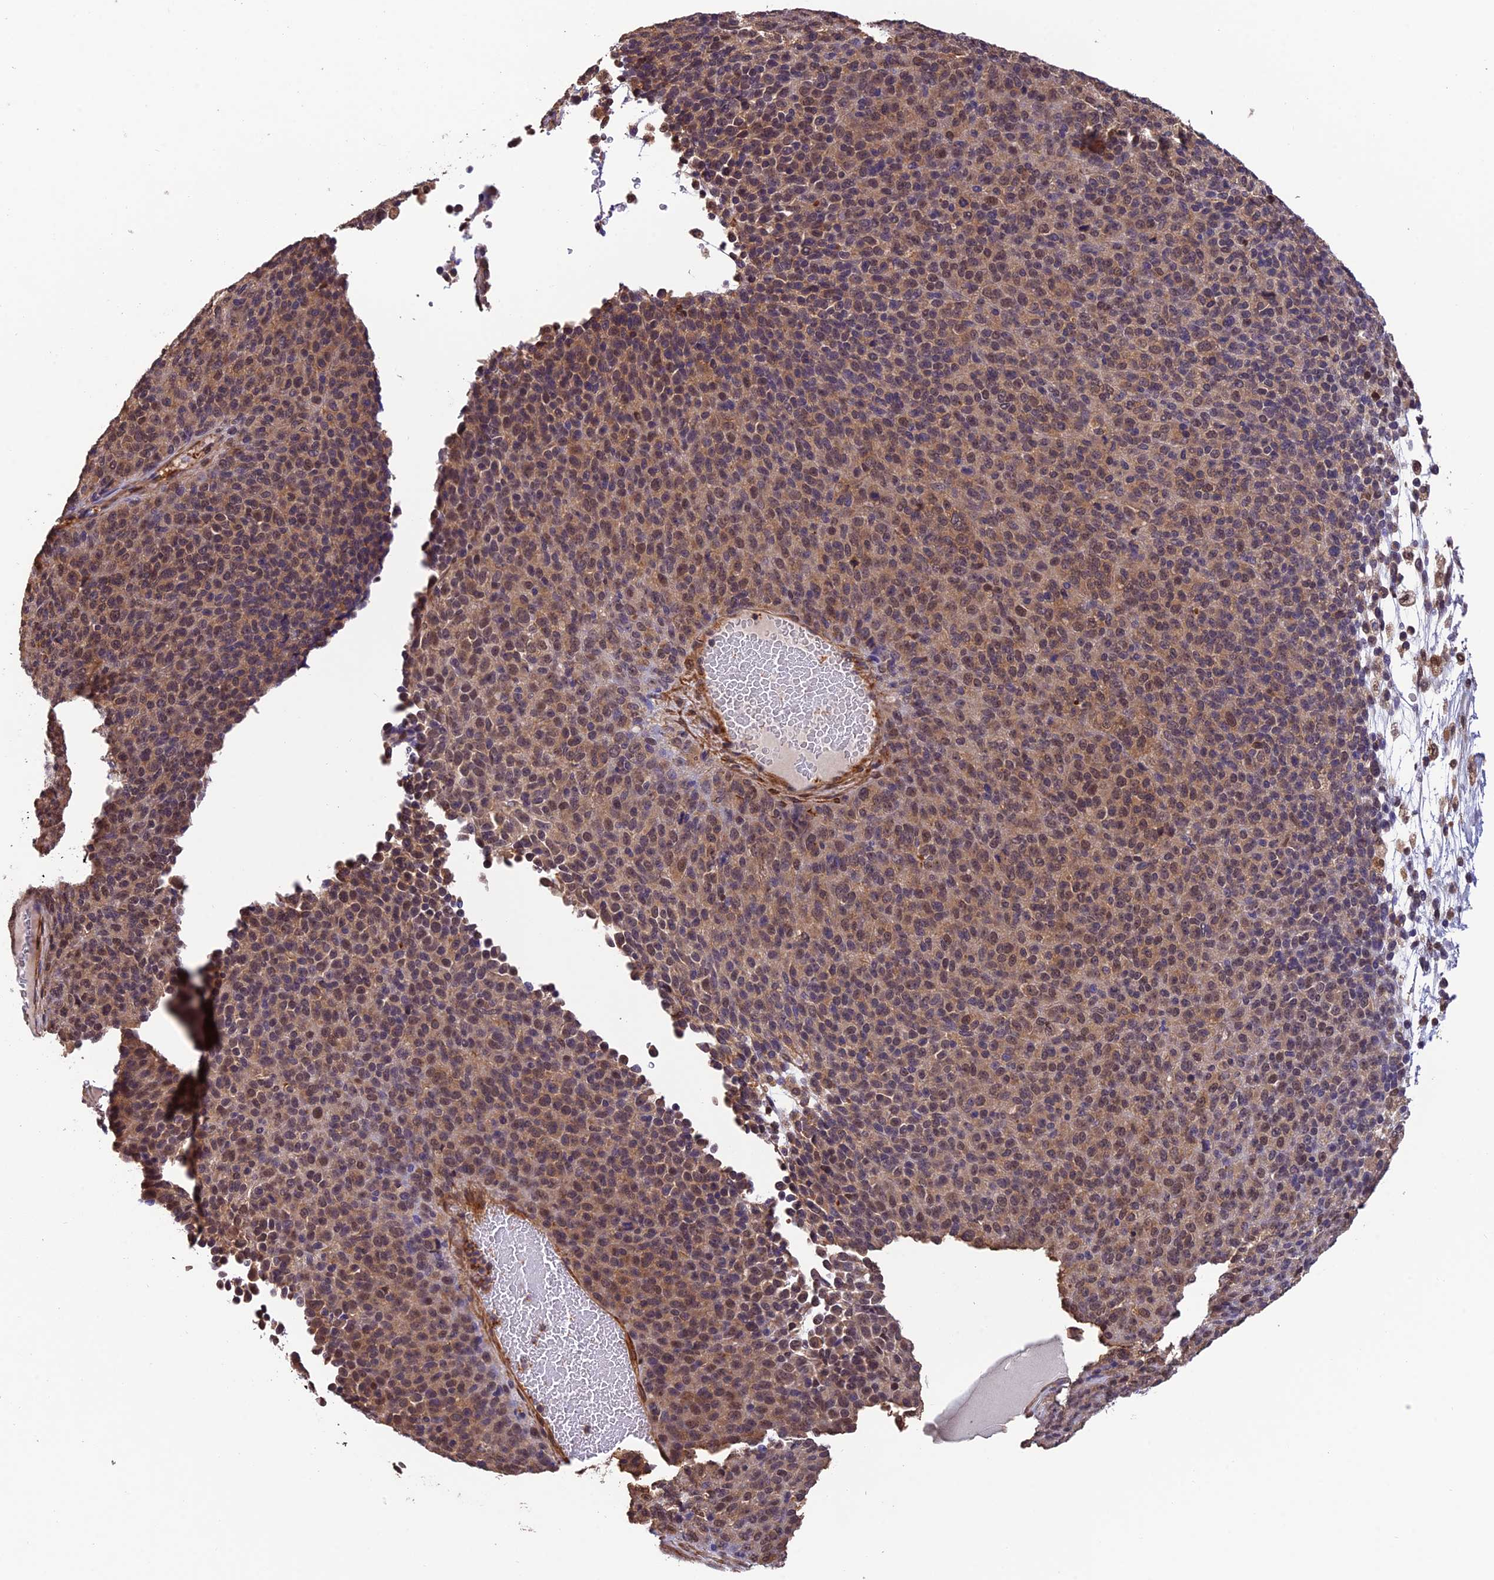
{"staining": {"intensity": "moderate", "quantity": ">75%", "location": "cytoplasmic/membranous,nuclear"}, "tissue": "melanoma", "cell_type": "Tumor cells", "image_type": "cancer", "snomed": [{"axis": "morphology", "description": "Malignant melanoma, Metastatic site"}, {"axis": "topography", "description": "Brain"}], "caption": "Moderate cytoplasmic/membranous and nuclear protein positivity is identified in approximately >75% of tumor cells in malignant melanoma (metastatic site).", "gene": "PSMB3", "patient": {"sex": "female", "age": 56}}